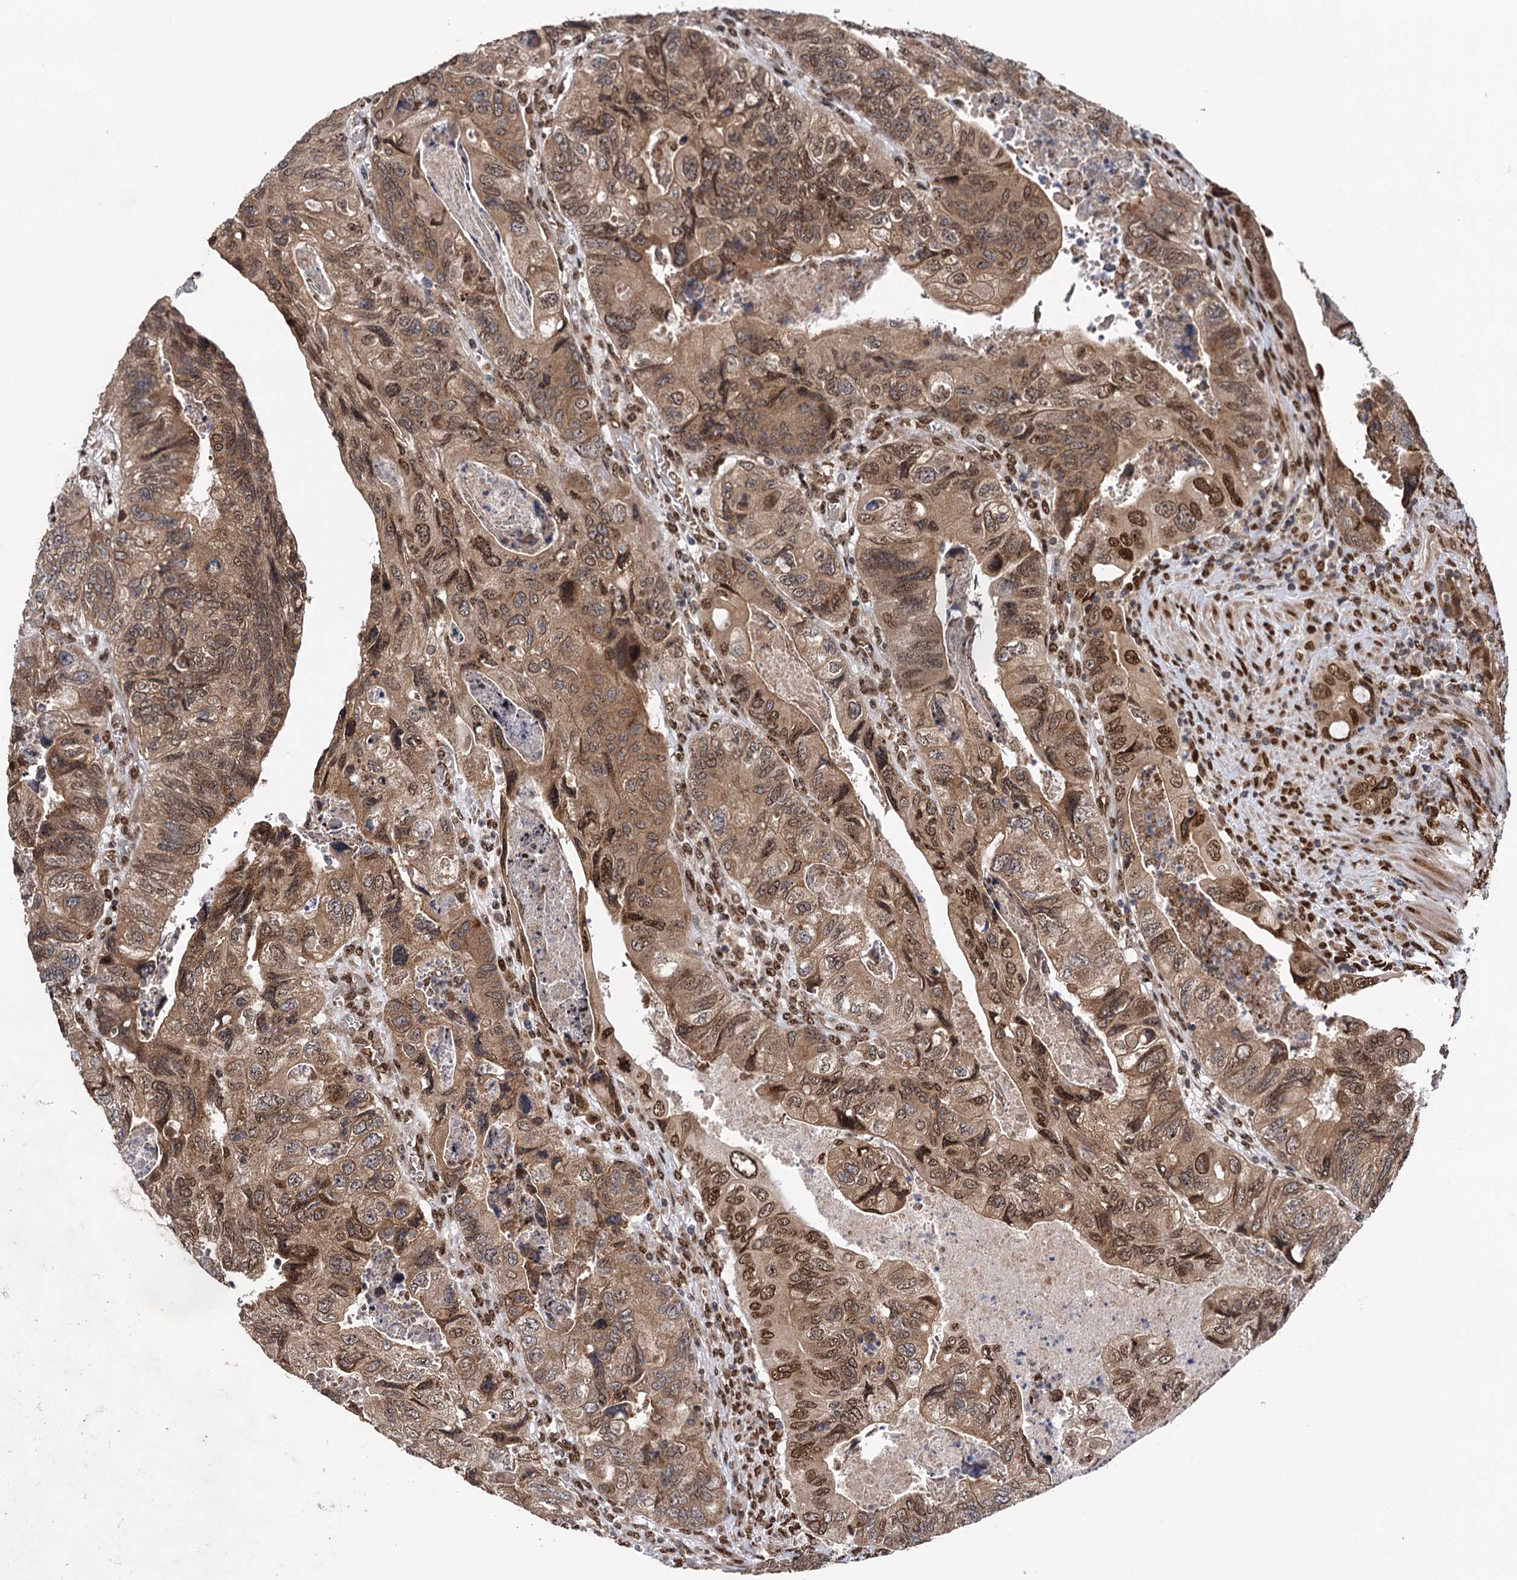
{"staining": {"intensity": "moderate", "quantity": ">75%", "location": "cytoplasmic/membranous,nuclear"}, "tissue": "colorectal cancer", "cell_type": "Tumor cells", "image_type": "cancer", "snomed": [{"axis": "morphology", "description": "Adenocarcinoma, NOS"}, {"axis": "topography", "description": "Rectum"}], "caption": "Moderate cytoplasmic/membranous and nuclear positivity for a protein is appreciated in about >75% of tumor cells of colorectal cancer using IHC.", "gene": "MESD", "patient": {"sex": "male", "age": 63}}